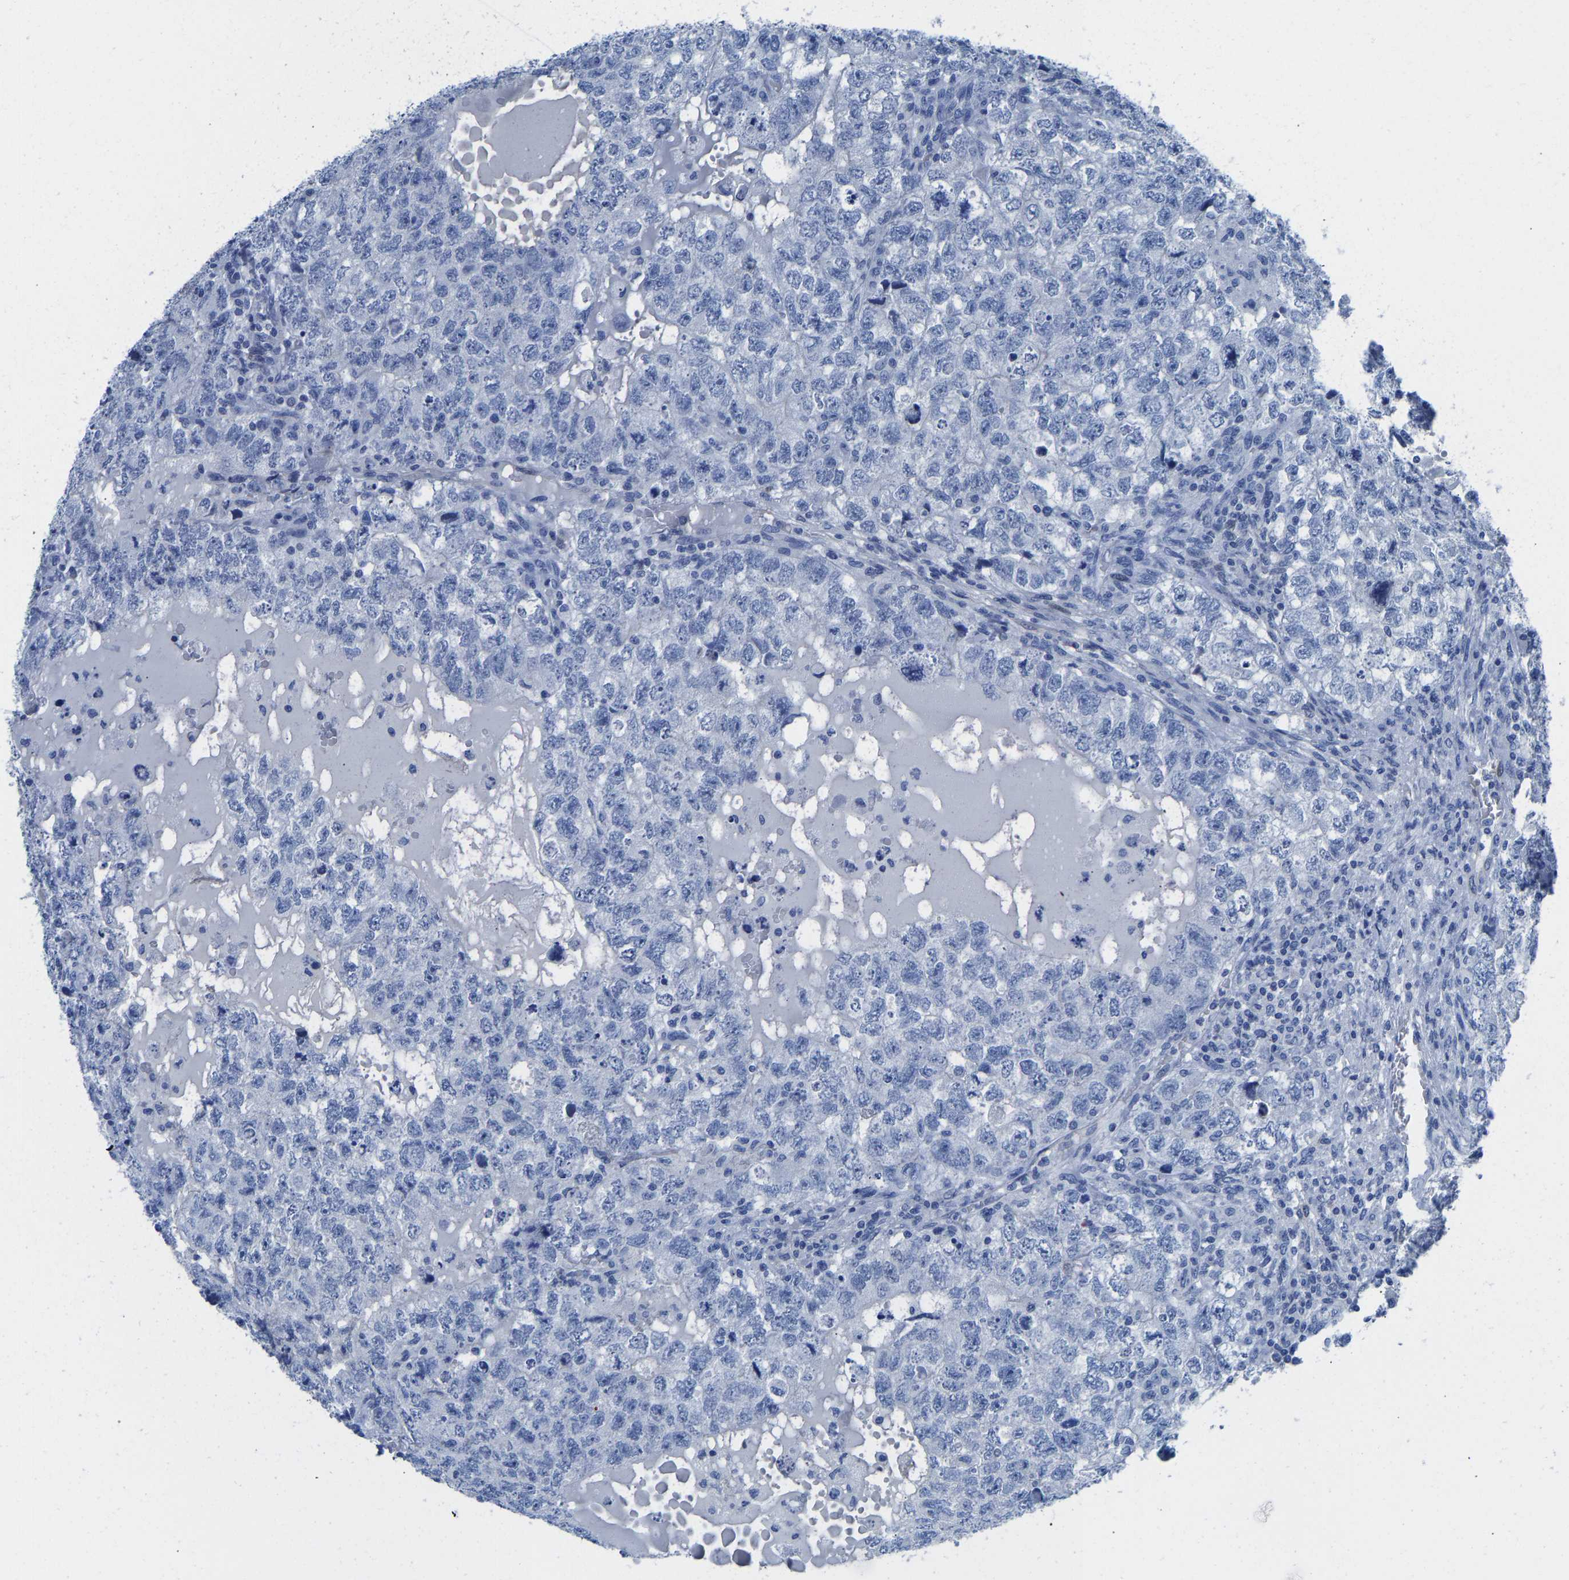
{"staining": {"intensity": "negative", "quantity": "none", "location": "none"}, "tissue": "testis cancer", "cell_type": "Tumor cells", "image_type": "cancer", "snomed": [{"axis": "morphology", "description": "Carcinoma, Embryonal, NOS"}, {"axis": "topography", "description": "Testis"}], "caption": "IHC photomicrograph of neoplastic tissue: human testis cancer stained with DAB (3,3'-diaminobenzidine) exhibits no significant protein positivity in tumor cells.", "gene": "NKAIN3", "patient": {"sex": "male", "age": 36}}